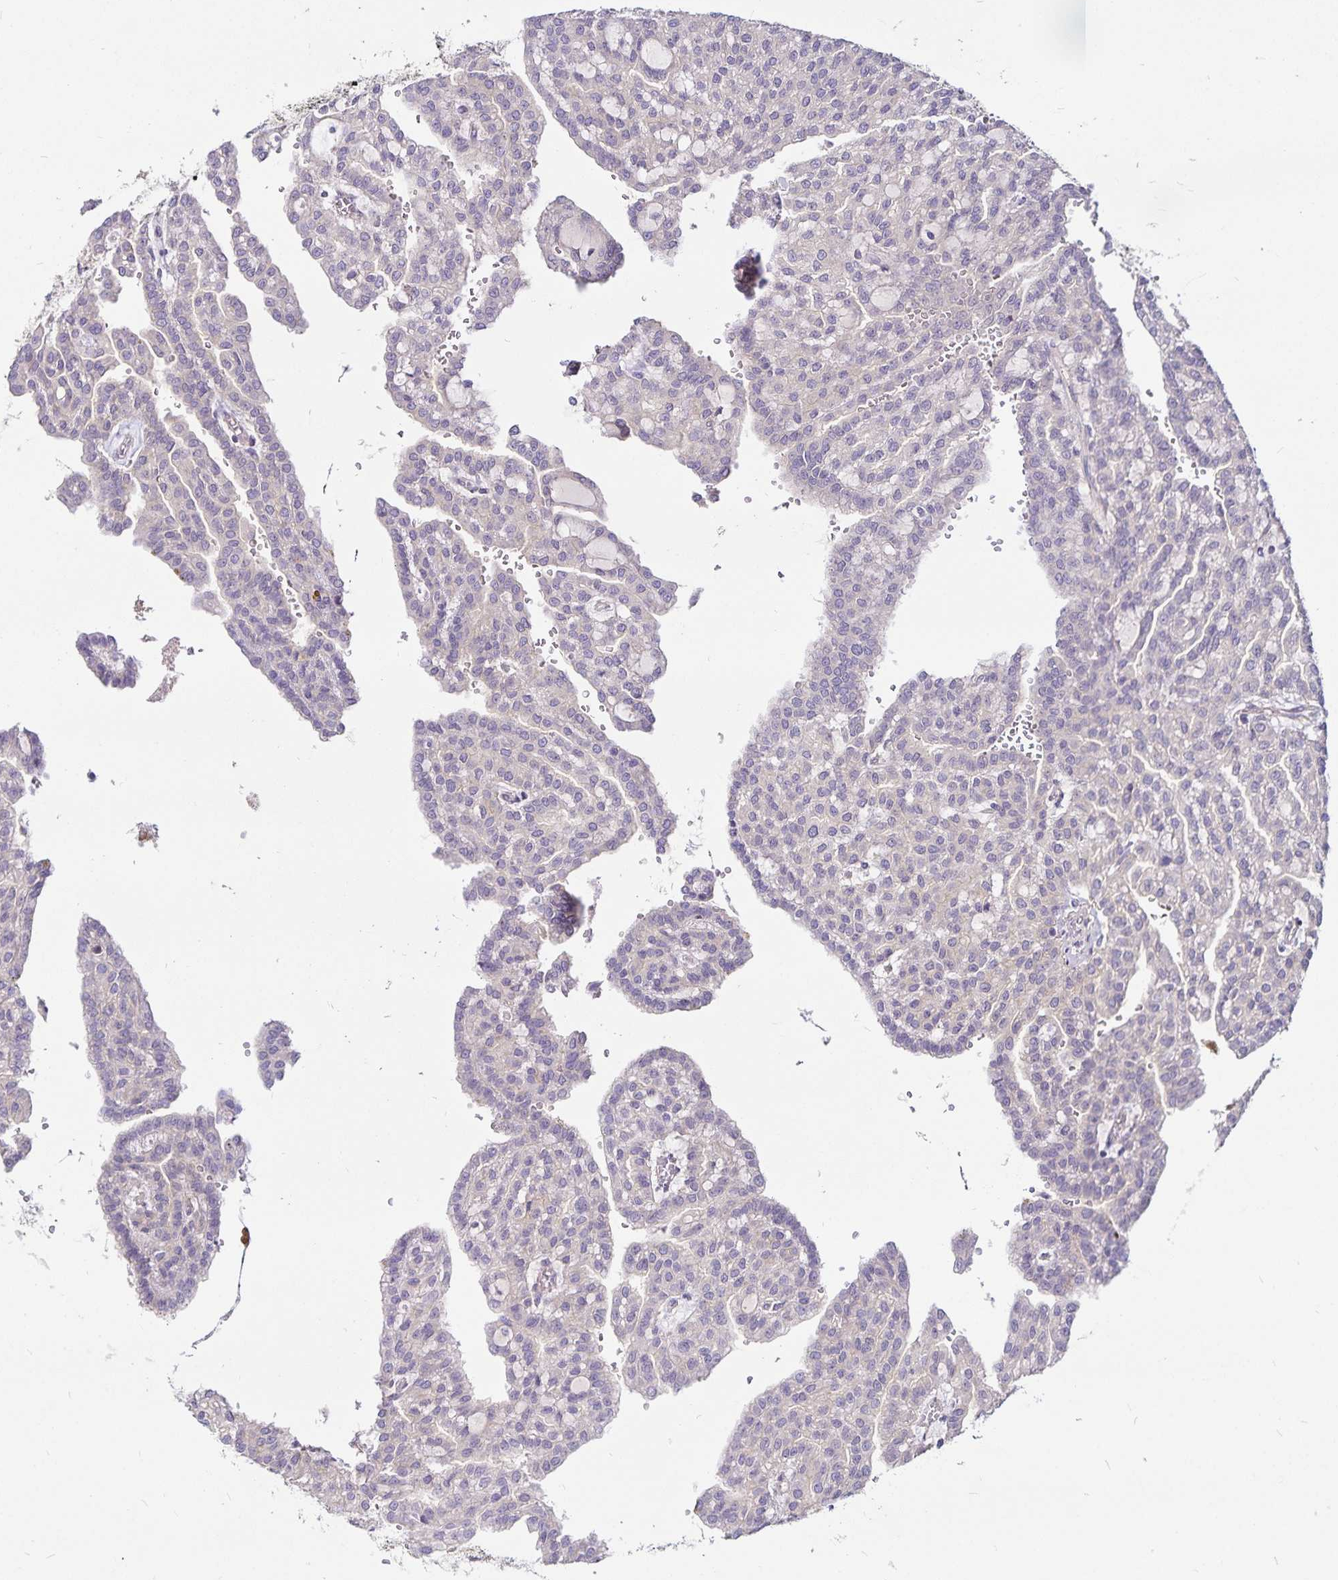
{"staining": {"intensity": "negative", "quantity": "none", "location": "none"}, "tissue": "renal cancer", "cell_type": "Tumor cells", "image_type": "cancer", "snomed": [{"axis": "morphology", "description": "Adenocarcinoma, NOS"}, {"axis": "topography", "description": "Kidney"}], "caption": "DAB immunohistochemical staining of renal cancer (adenocarcinoma) reveals no significant staining in tumor cells.", "gene": "GNG12", "patient": {"sex": "male", "age": 63}}